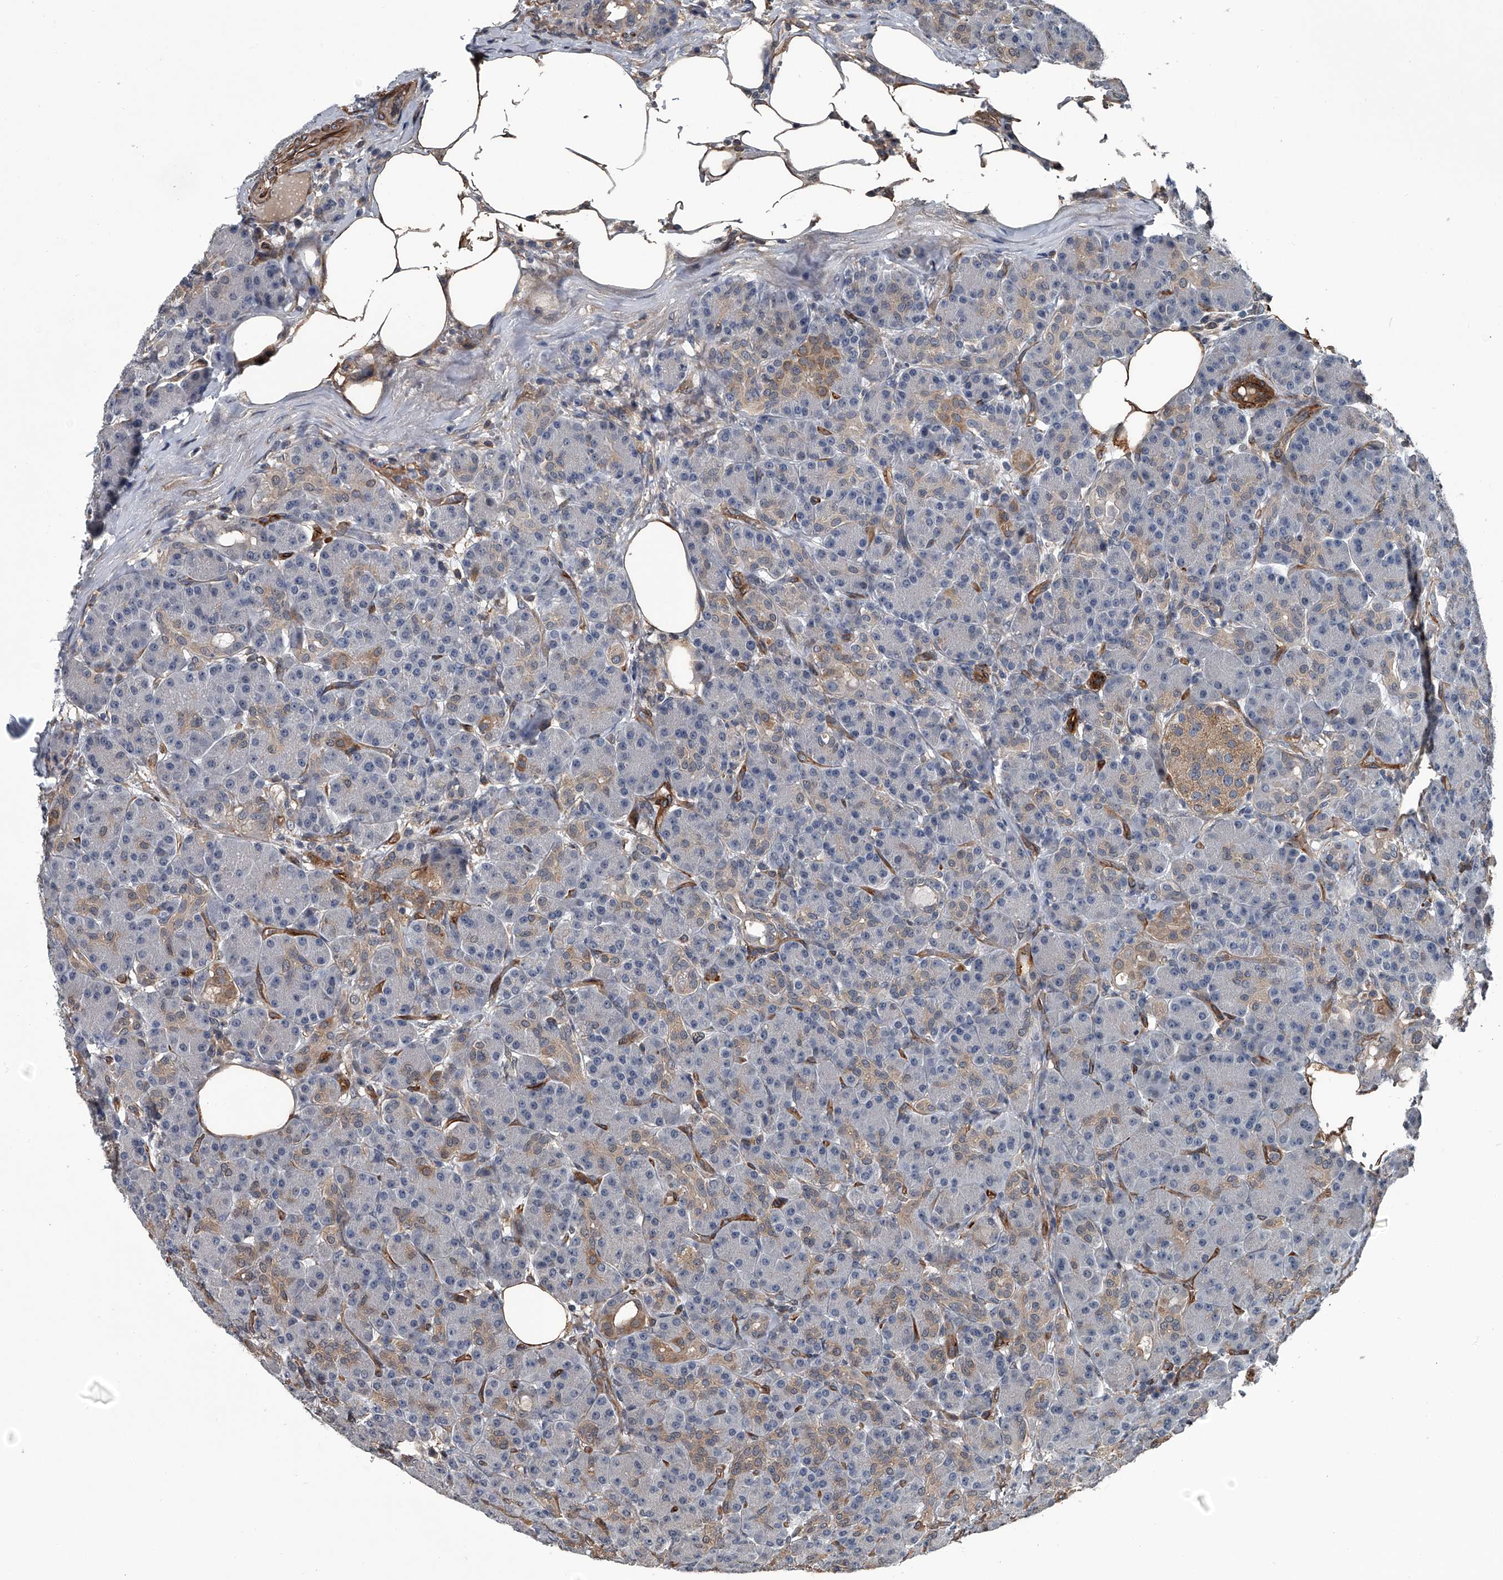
{"staining": {"intensity": "weak", "quantity": "<25%", "location": "cytoplasmic/membranous"}, "tissue": "pancreas", "cell_type": "Exocrine glandular cells", "image_type": "normal", "snomed": [{"axis": "morphology", "description": "Normal tissue, NOS"}, {"axis": "topography", "description": "Pancreas"}], "caption": "DAB immunohistochemical staining of normal human pancreas reveals no significant staining in exocrine glandular cells. (Brightfield microscopy of DAB (3,3'-diaminobenzidine) IHC at high magnification).", "gene": "LDLRAD2", "patient": {"sex": "male", "age": 63}}